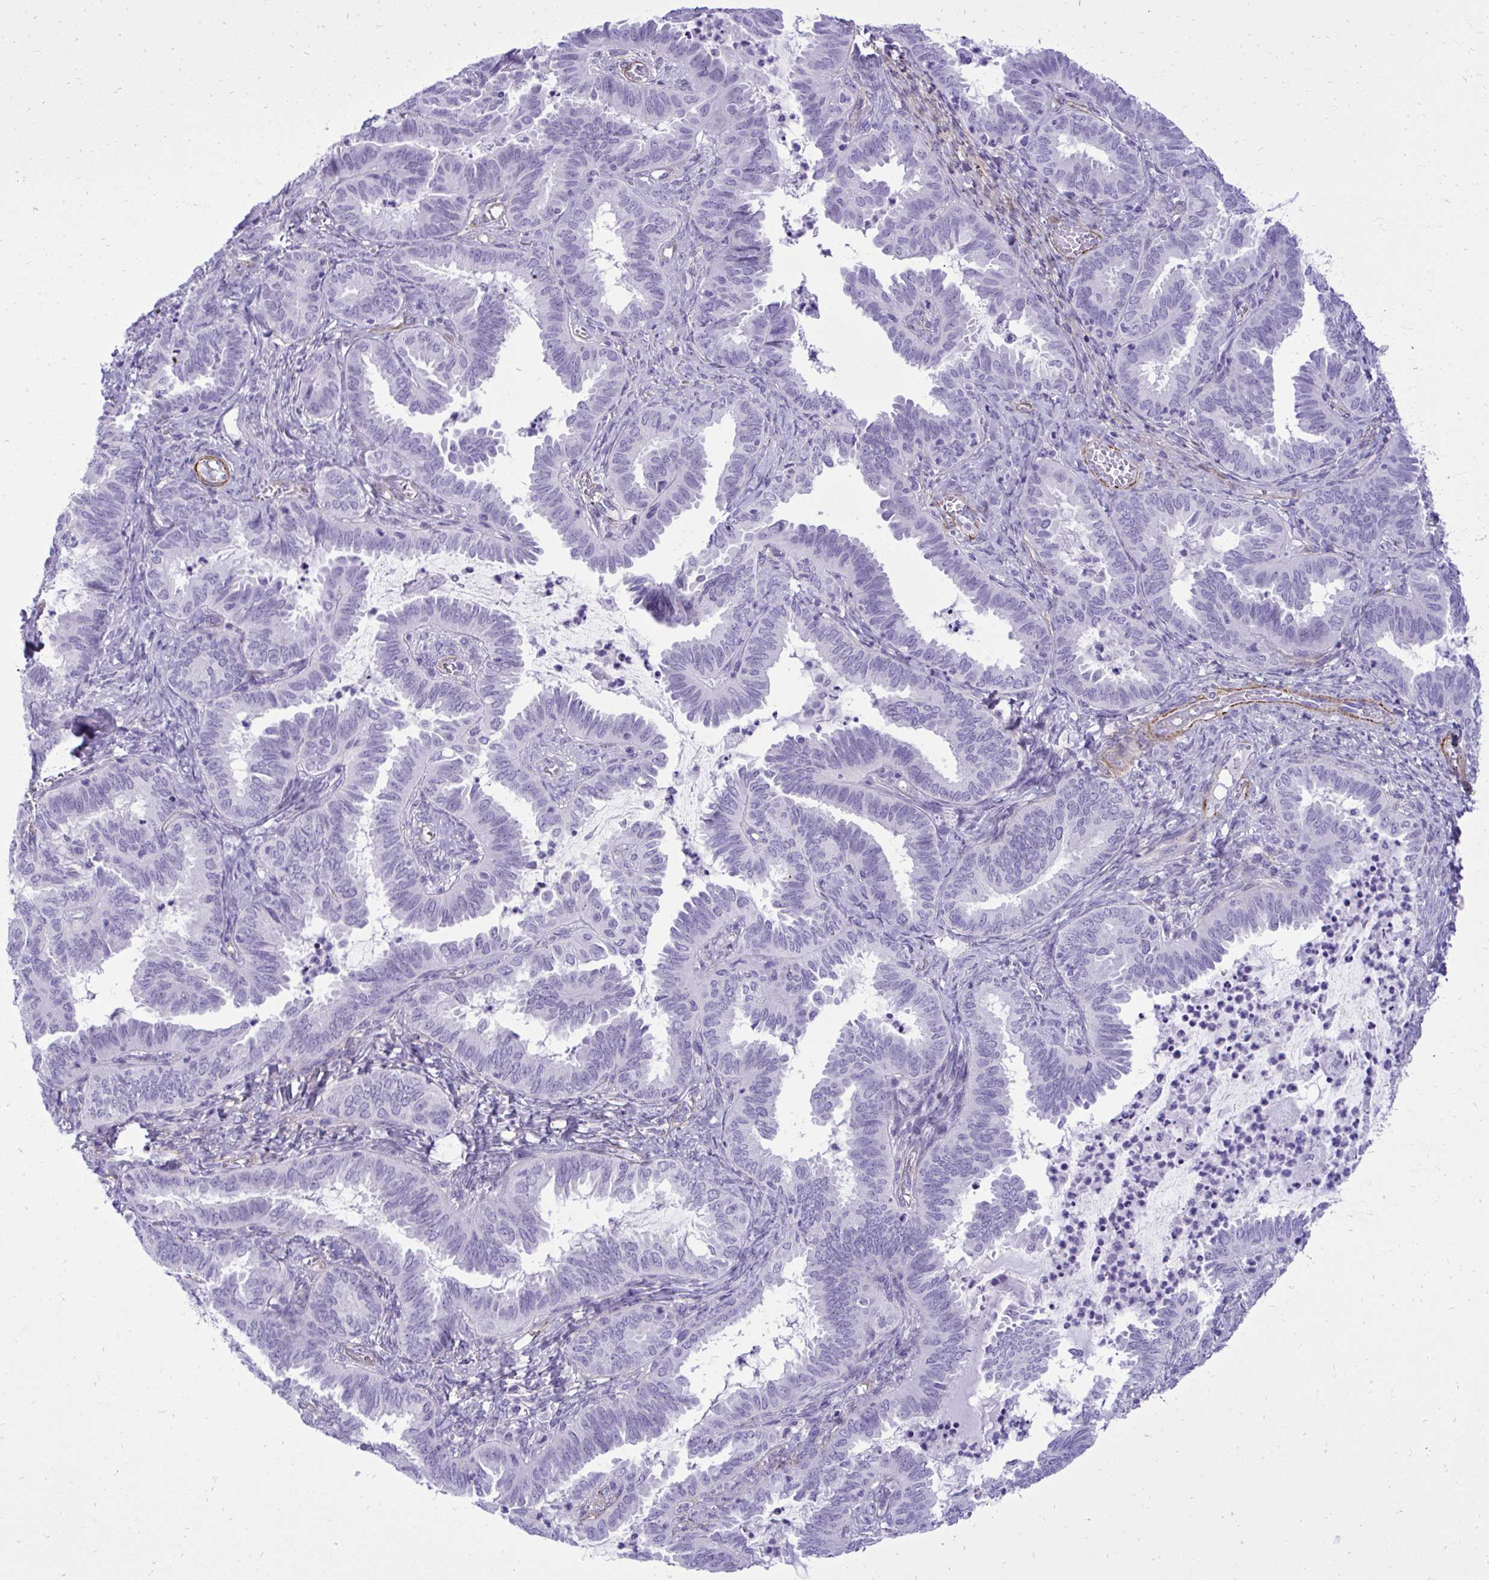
{"staining": {"intensity": "negative", "quantity": "none", "location": "none"}, "tissue": "ovarian cancer", "cell_type": "Tumor cells", "image_type": "cancer", "snomed": [{"axis": "morphology", "description": "Carcinoma, endometroid"}, {"axis": "topography", "description": "Ovary"}], "caption": "This micrograph is of ovarian endometroid carcinoma stained with immunohistochemistry to label a protein in brown with the nuclei are counter-stained blue. There is no positivity in tumor cells. The staining was performed using DAB (3,3'-diaminobenzidine) to visualize the protein expression in brown, while the nuclei were stained in blue with hematoxylin (Magnification: 20x).", "gene": "PITPNM3", "patient": {"sex": "female", "age": 70}}